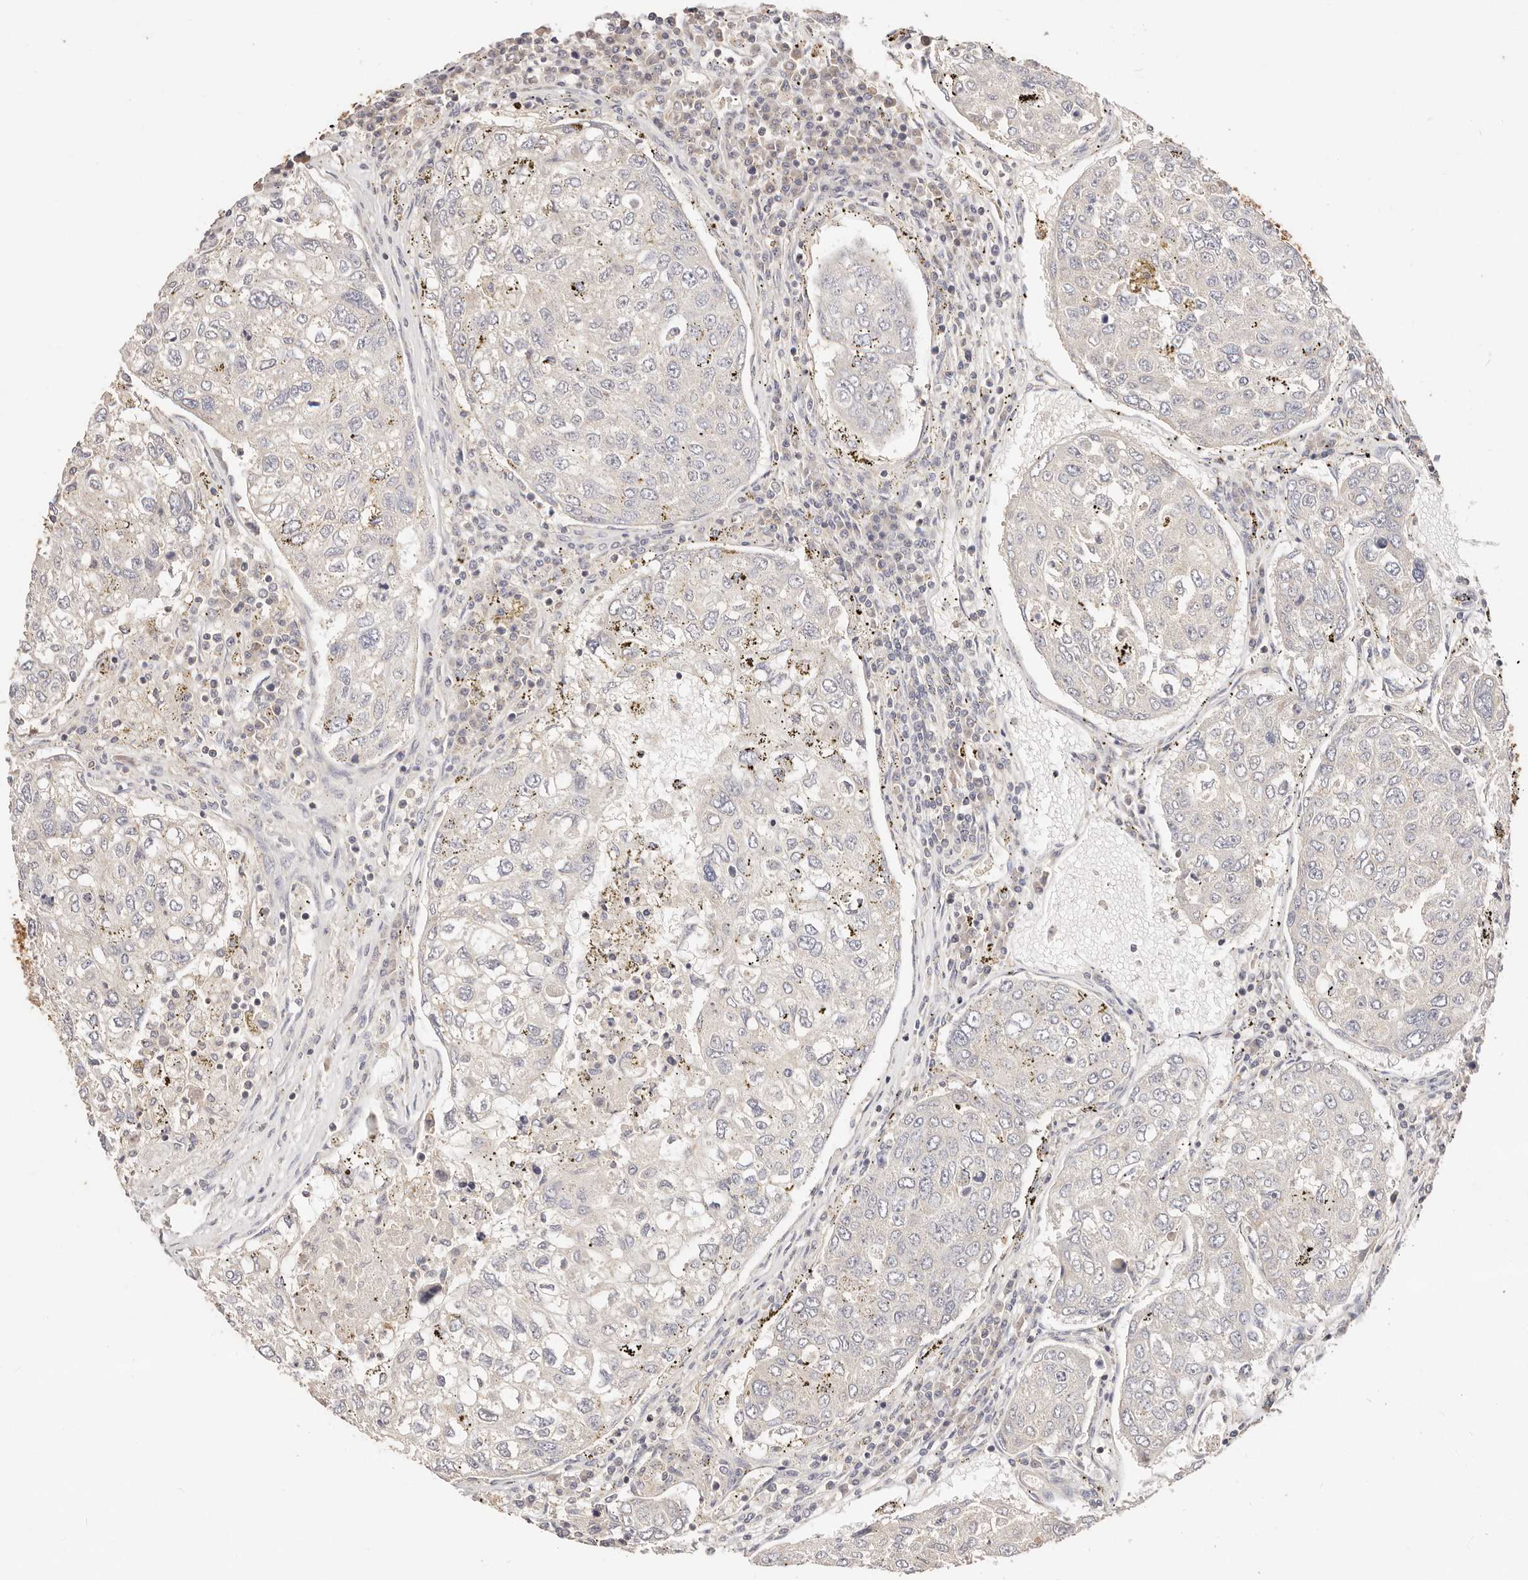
{"staining": {"intensity": "negative", "quantity": "none", "location": "none"}, "tissue": "urothelial cancer", "cell_type": "Tumor cells", "image_type": "cancer", "snomed": [{"axis": "morphology", "description": "Urothelial carcinoma, High grade"}, {"axis": "topography", "description": "Lymph node"}, {"axis": "topography", "description": "Urinary bladder"}], "caption": "An immunohistochemistry micrograph of urothelial carcinoma (high-grade) is shown. There is no staining in tumor cells of urothelial carcinoma (high-grade).", "gene": "CXADR", "patient": {"sex": "male", "age": 51}}